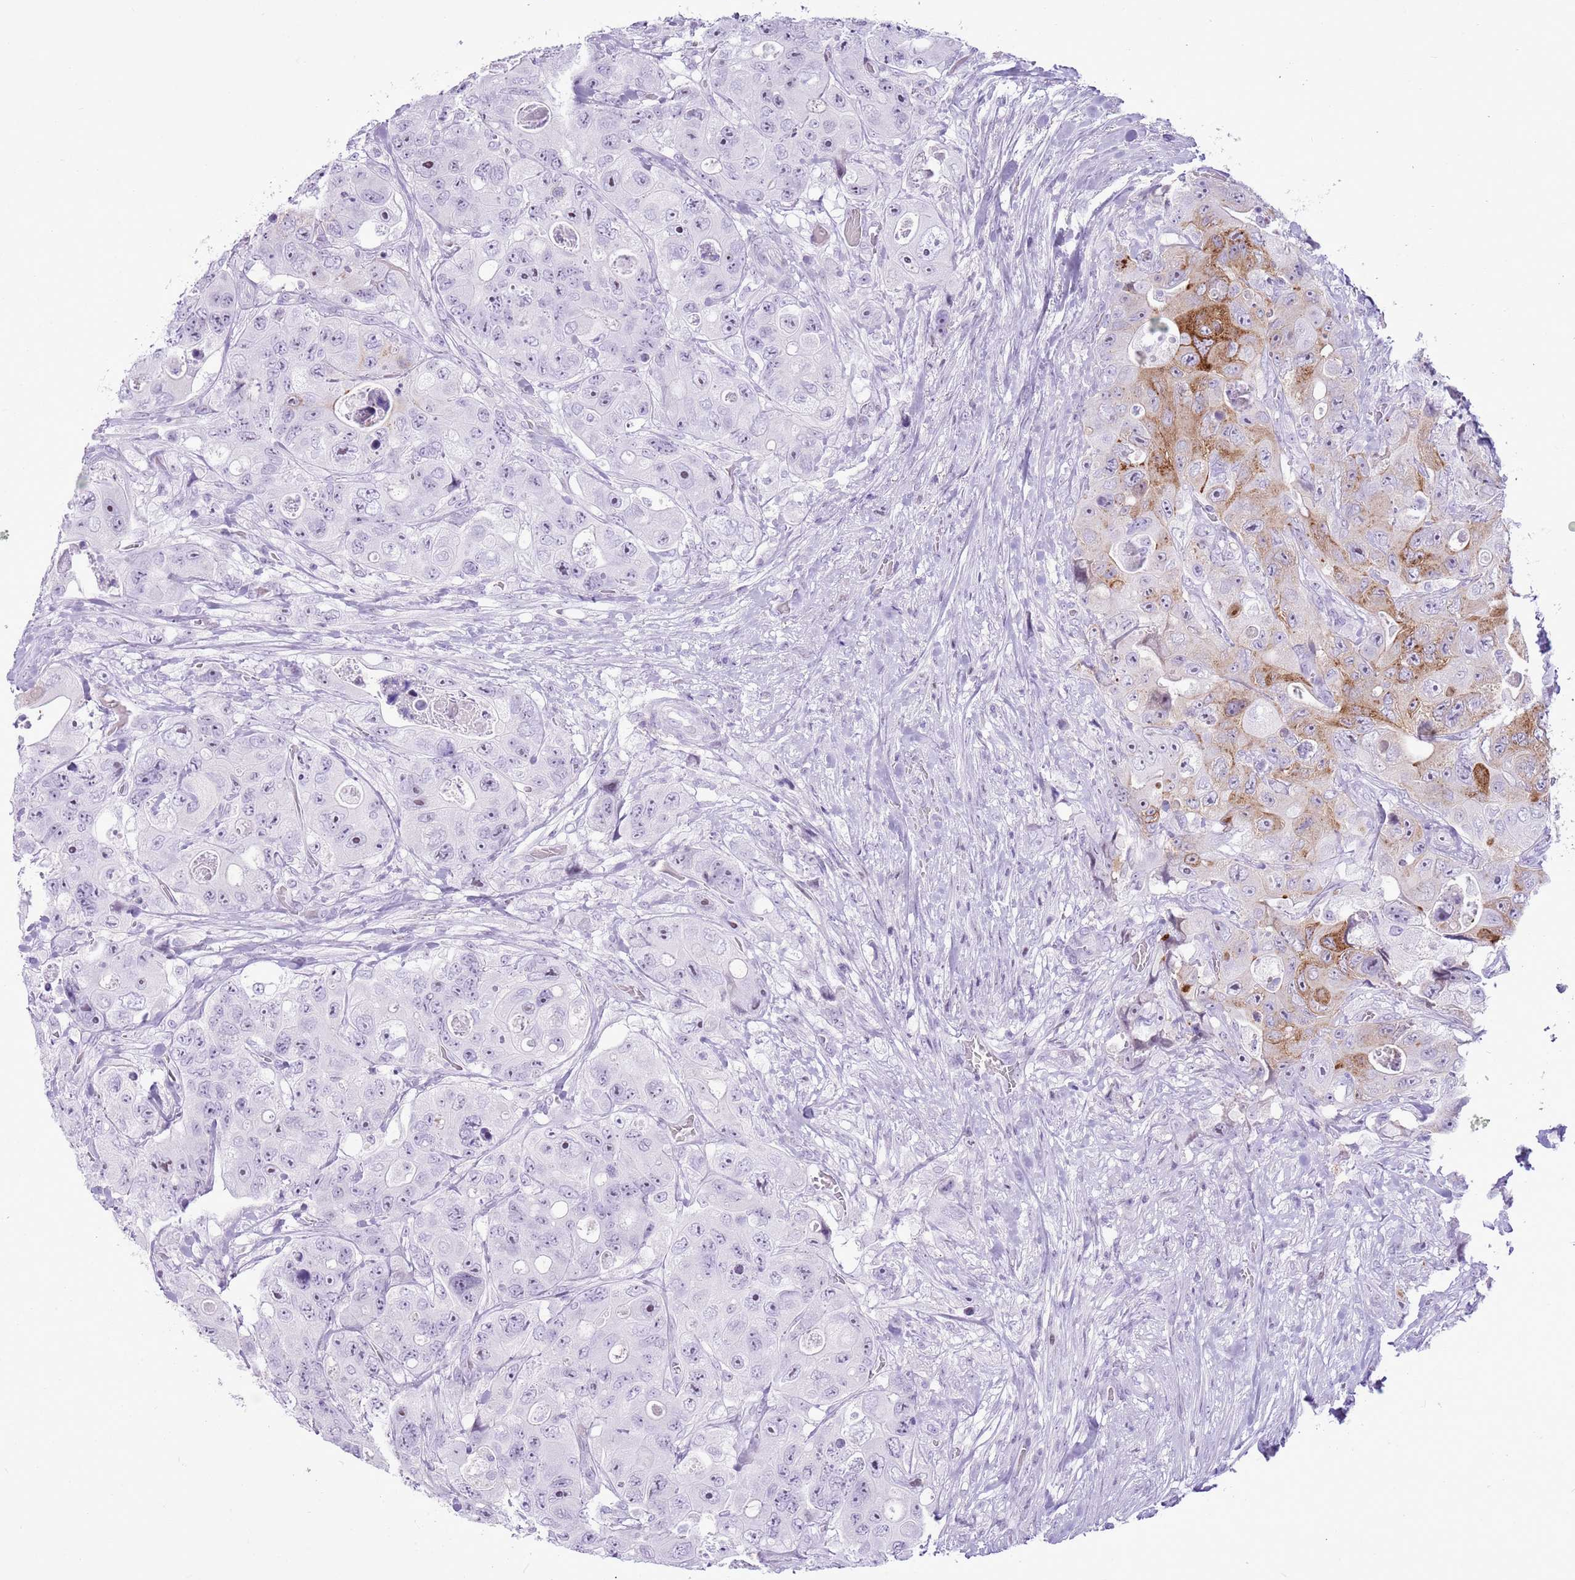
{"staining": {"intensity": "moderate", "quantity": "25%-75%", "location": "cytoplasmic/membranous"}, "tissue": "colorectal cancer", "cell_type": "Tumor cells", "image_type": "cancer", "snomed": [{"axis": "morphology", "description": "Adenocarcinoma, NOS"}, {"axis": "topography", "description": "Colon"}], "caption": "This is a micrograph of immunohistochemistry staining of adenocarcinoma (colorectal), which shows moderate positivity in the cytoplasmic/membranous of tumor cells.", "gene": "ASIP", "patient": {"sex": "female", "age": 46}}